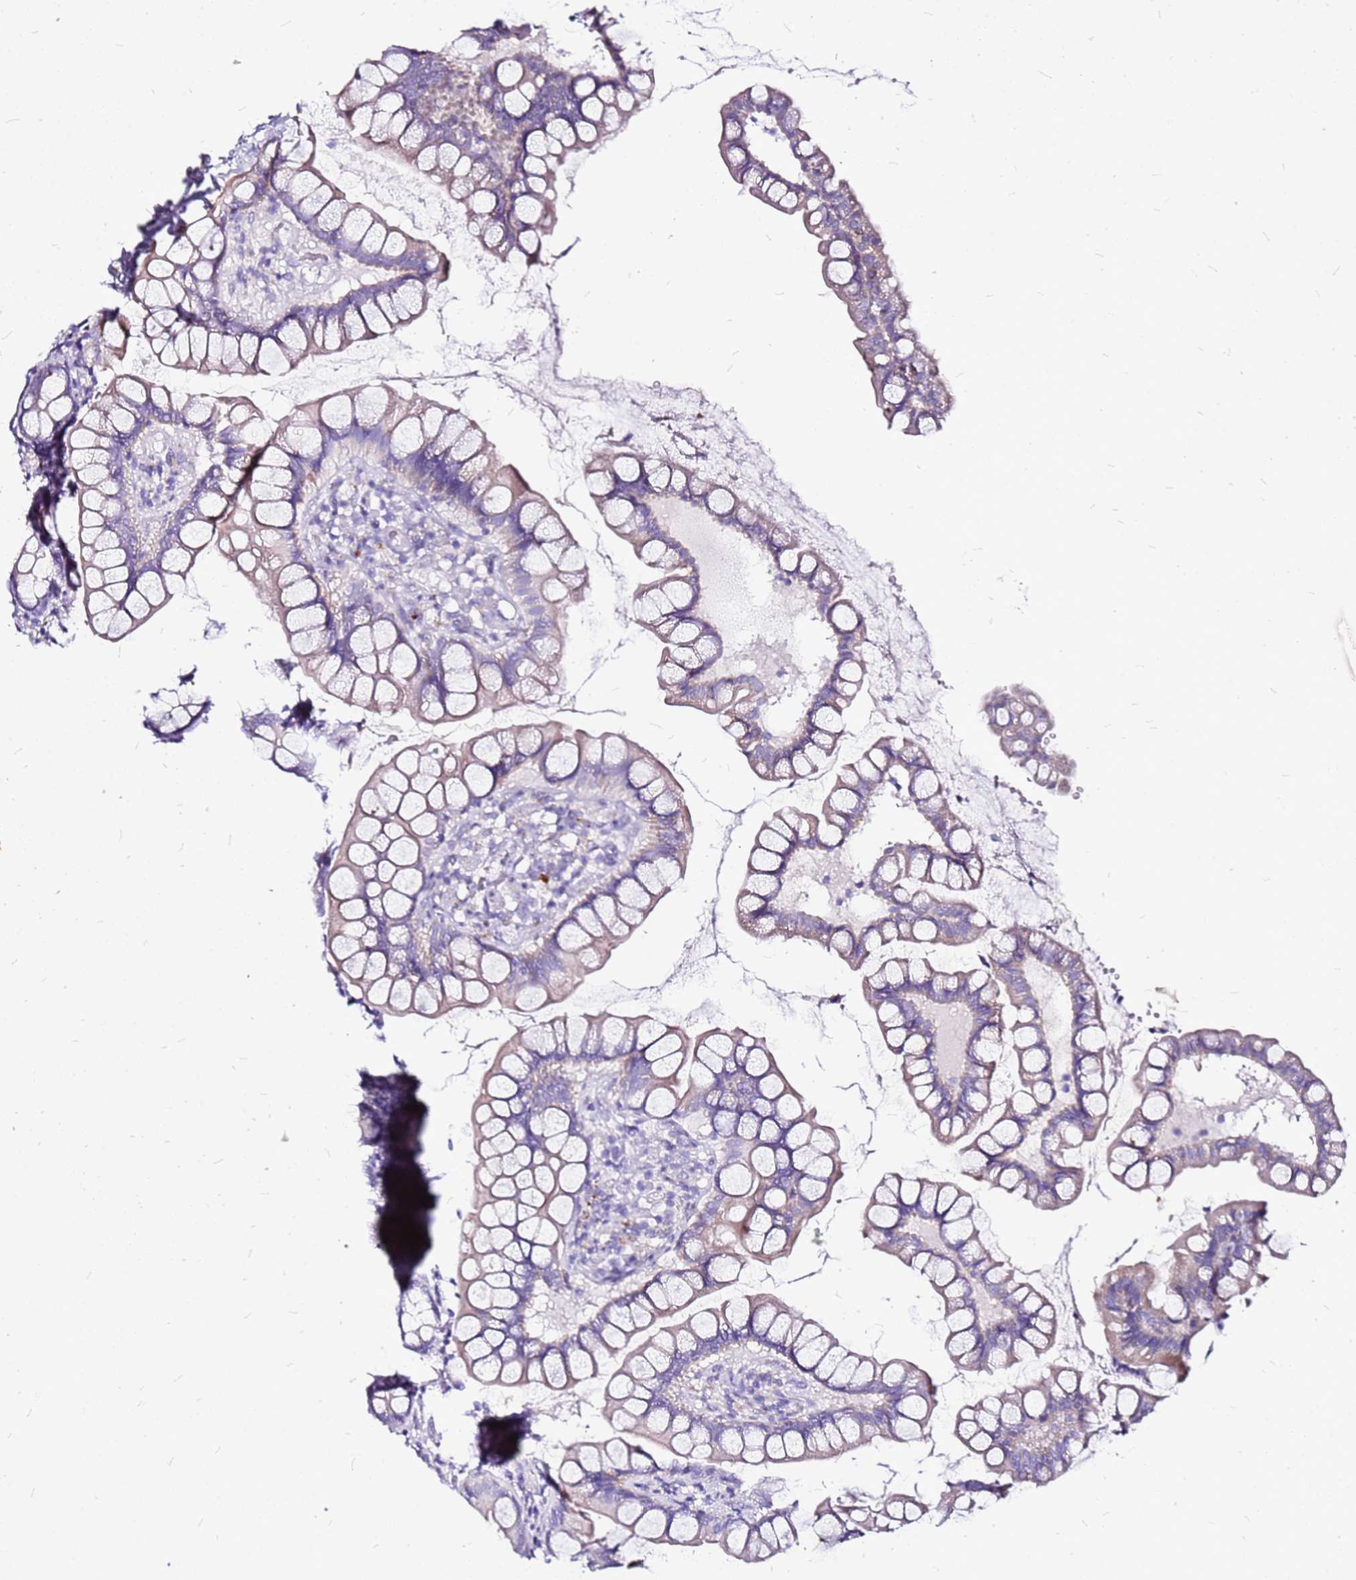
{"staining": {"intensity": "negative", "quantity": "none", "location": "none"}, "tissue": "small intestine", "cell_type": "Glandular cells", "image_type": "normal", "snomed": [{"axis": "morphology", "description": "Normal tissue, NOS"}, {"axis": "topography", "description": "Small intestine"}], "caption": "Immunohistochemical staining of normal human small intestine reveals no significant positivity in glandular cells.", "gene": "CASD1", "patient": {"sex": "male", "age": 70}}